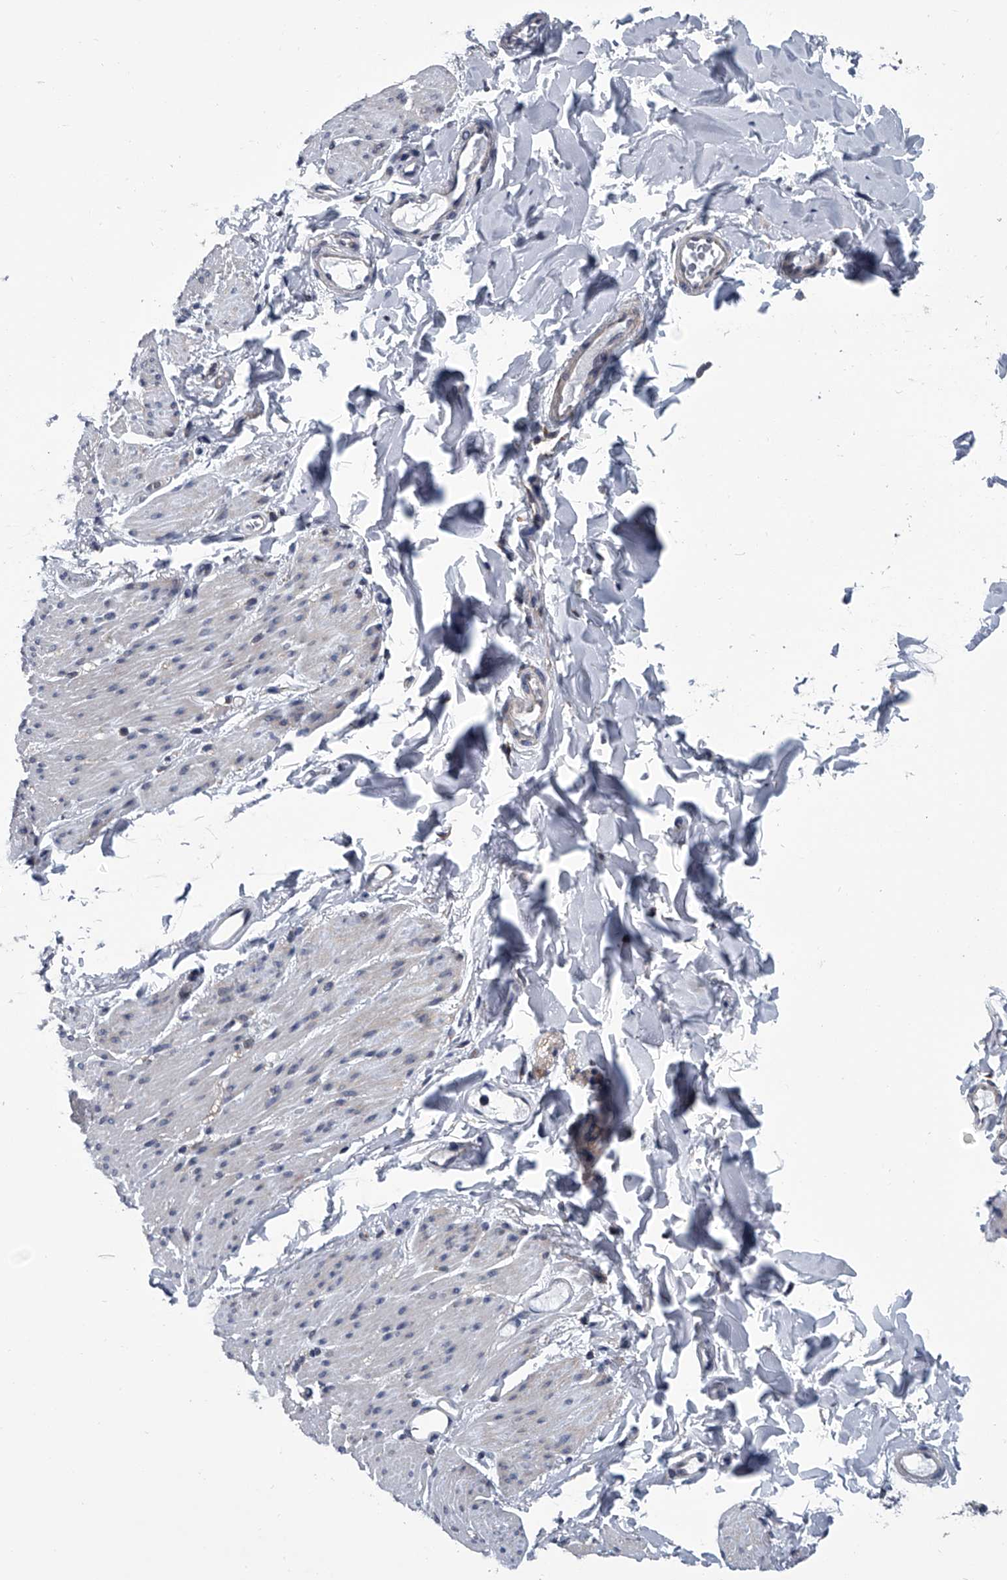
{"staining": {"intensity": "weak", "quantity": "<25%", "location": "cytoplasmic/membranous"}, "tissue": "smooth muscle", "cell_type": "Smooth muscle cells", "image_type": "normal", "snomed": [{"axis": "morphology", "description": "Normal tissue, NOS"}, {"axis": "topography", "description": "Colon"}, {"axis": "topography", "description": "Peripheral nerve tissue"}], "caption": "High power microscopy micrograph of an immunohistochemistry image of unremarkable smooth muscle, revealing no significant expression in smooth muscle cells. (DAB immunohistochemistry visualized using brightfield microscopy, high magnification).", "gene": "PPP2R5D", "patient": {"sex": "female", "age": 61}}